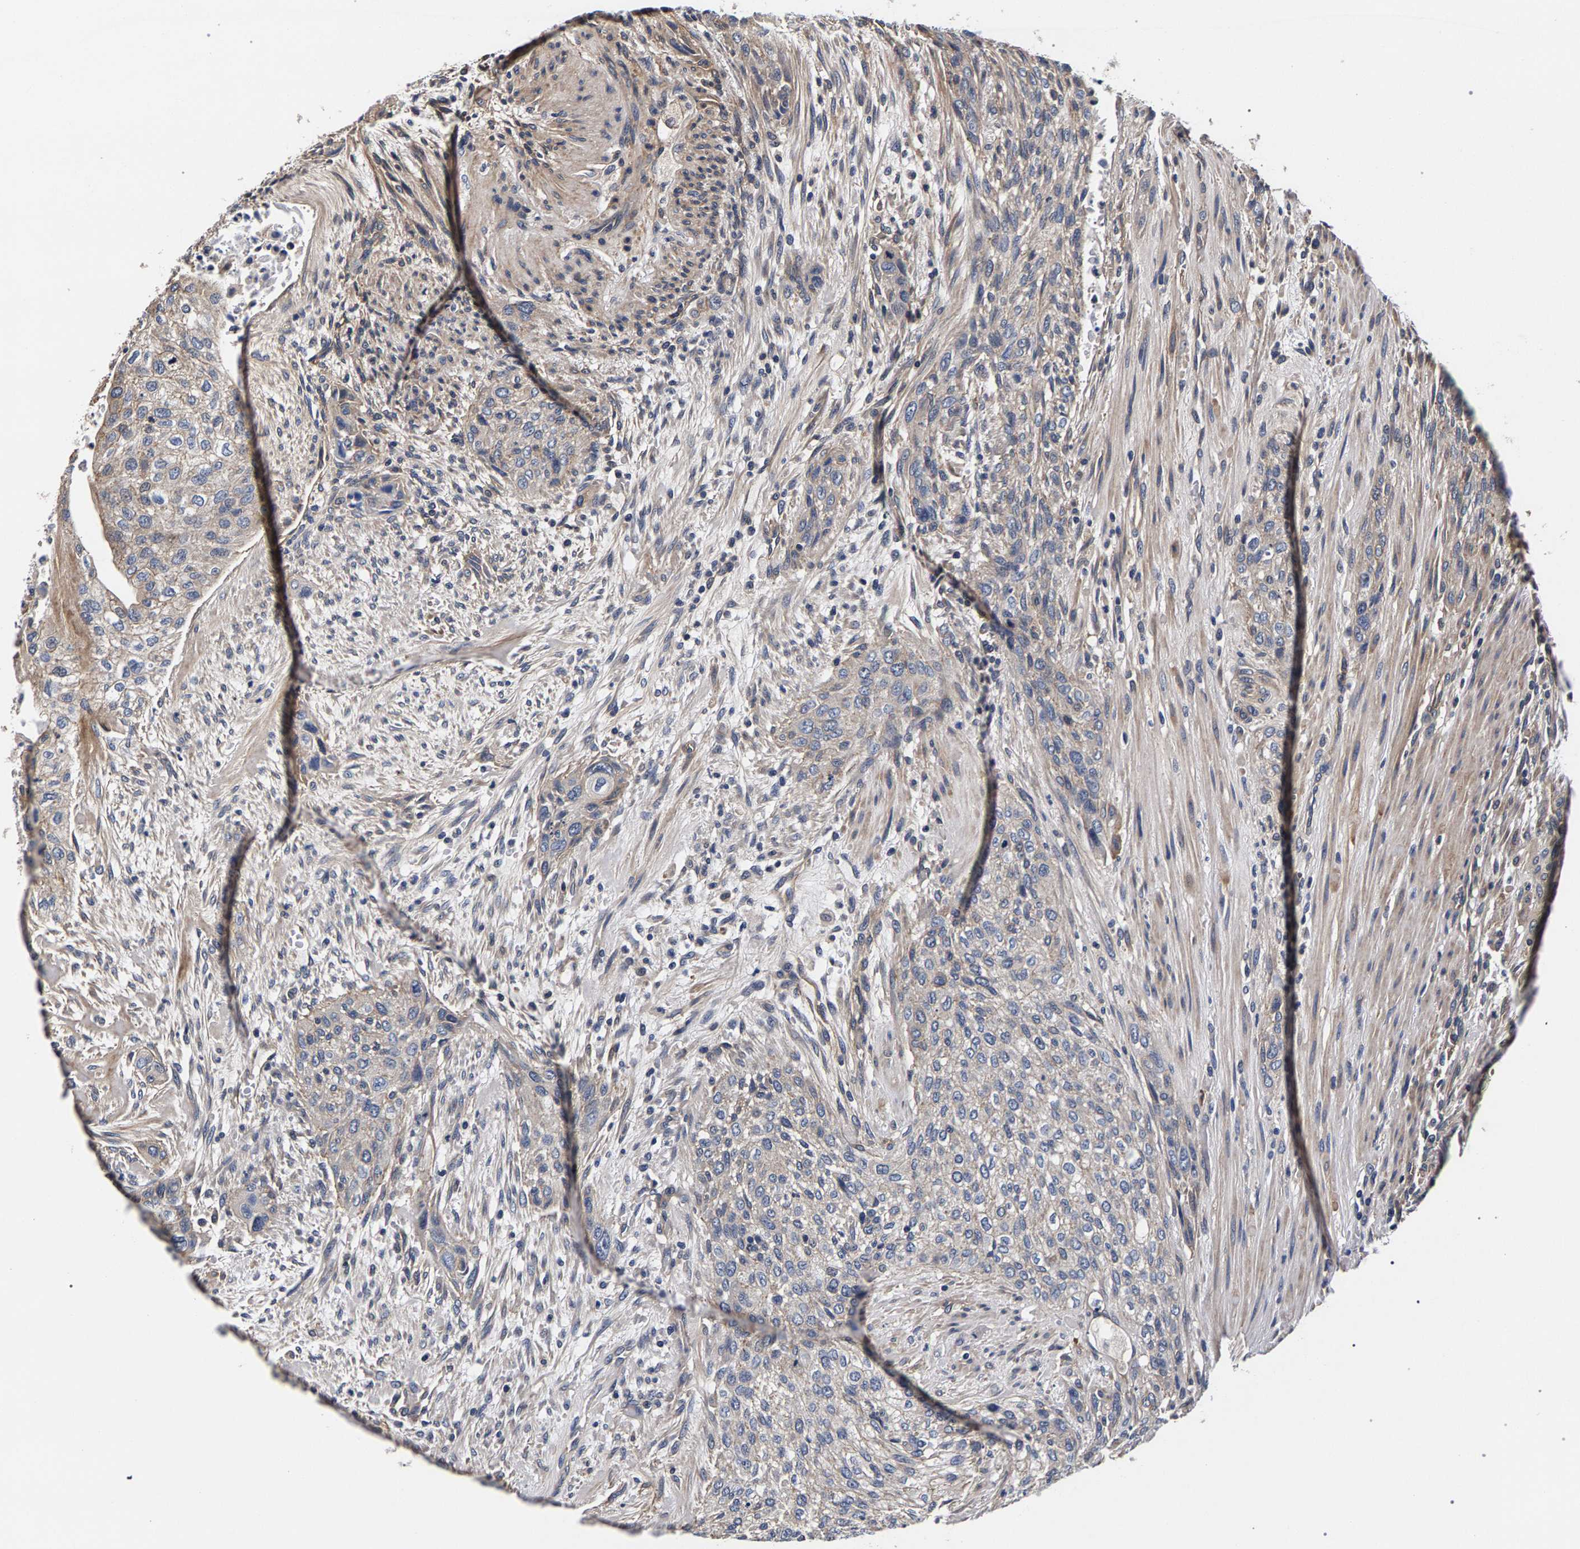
{"staining": {"intensity": "weak", "quantity": "<25%", "location": "cytoplasmic/membranous"}, "tissue": "urothelial cancer", "cell_type": "Tumor cells", "image_type": "cancer", "snomed": [{"axis": "morphology", "description": "Urothelial carcinoma, Low grade"}, {"axis": "morphology", "description": "Urothelial carcinoma, High grade"}, {"axis": "topography", "description": "Urinary bladder"}], "caption": "Image shows no protein expression in tumor cells of urothelial carcinoma (low-grade) tissue.", "gene": "MARCHF7", "patient": {"sex": "male", "age": 35}}